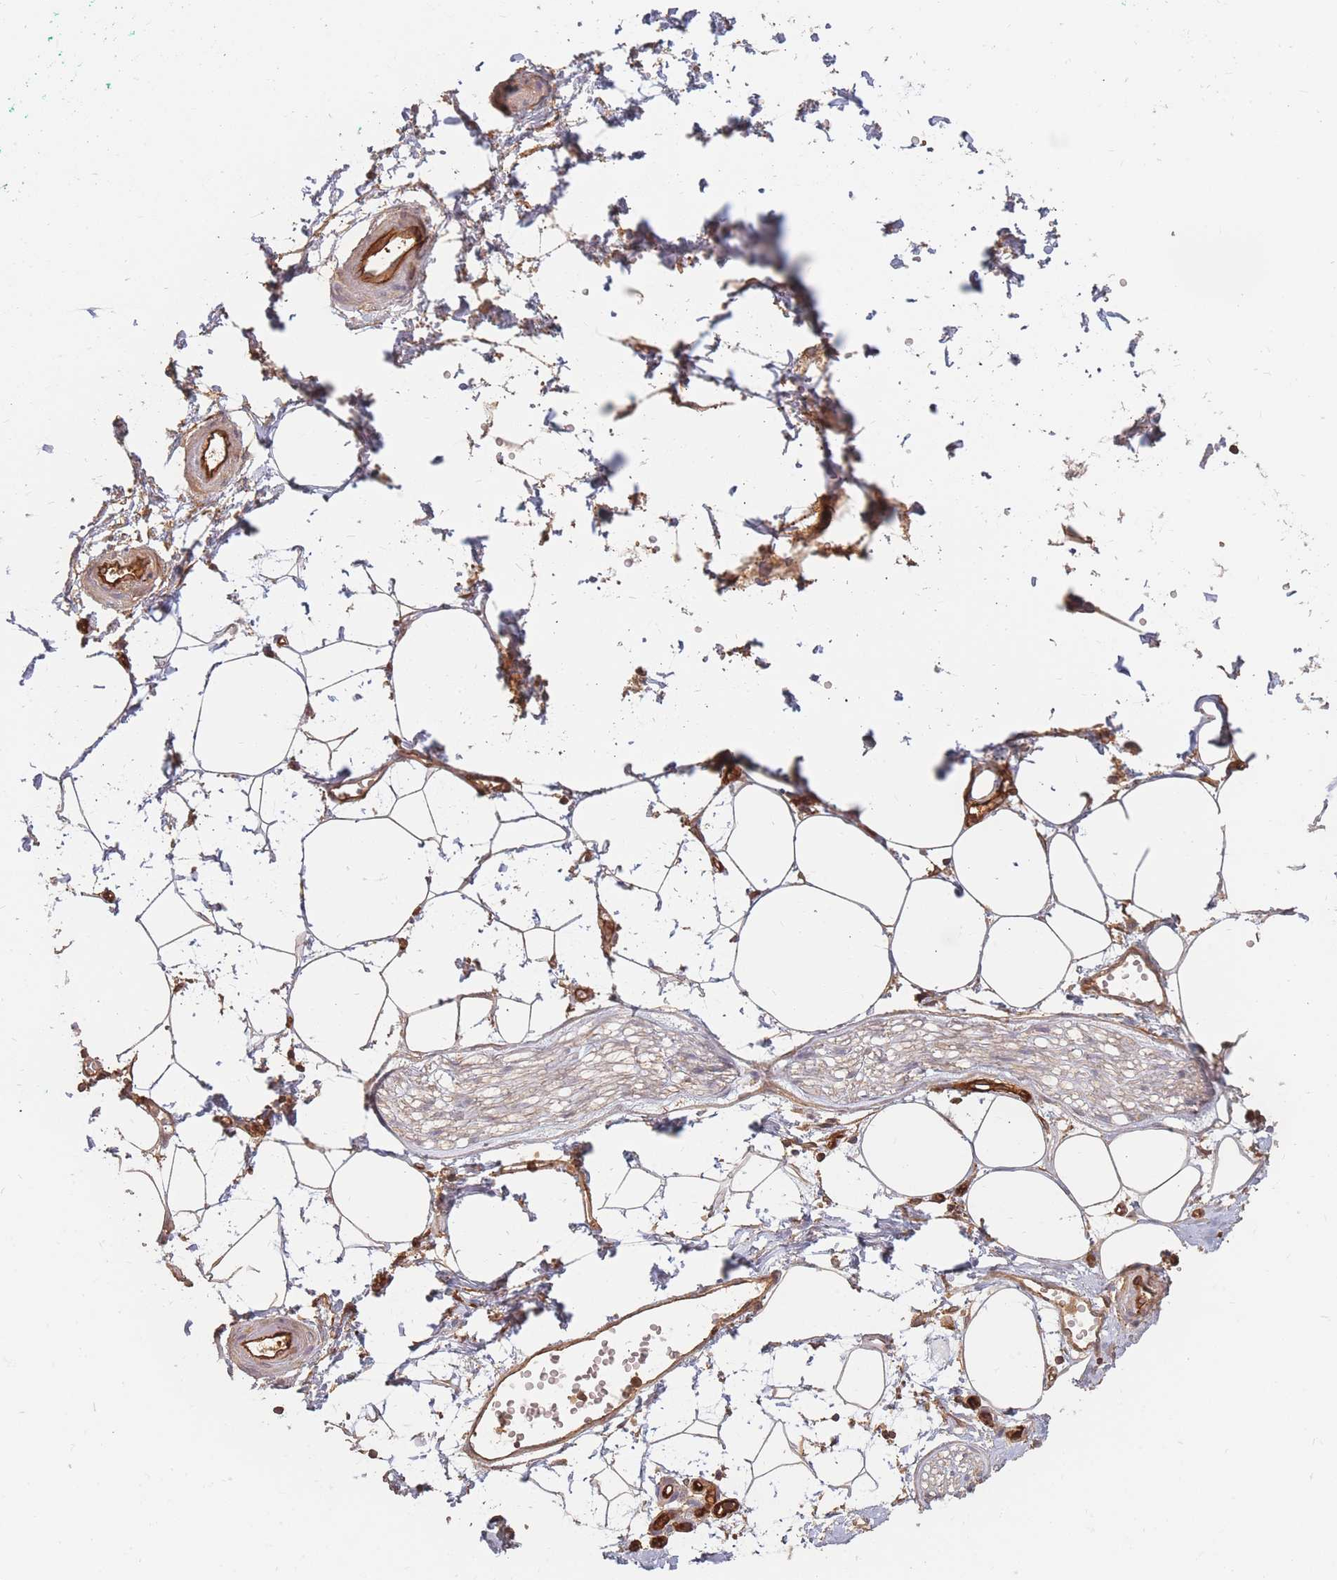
{"staining": {"intensity": "moderate", "quantity": ">75%", "location": "cytoplasmic/membranous"}, "tissue": "adipose tissue", "cell_type": "Adipocytes", "image_type": "normal", "snomed": [{"axis": "morphology", "description": "Normal tissue, NOS"}, {"axis": "topography", "description": "Prostate"}, {"axis": "topography", "description": "Peripheral nerve tissue"}], "caption": "This micrograph reveals benign adipose tissue stained with immunohistochemistry (IHC) to label a protein in brown. The cytoplasmic/membranous of adipocytes show moderate positivity for the protein. Nuclei are counter-stained blue.", "gene": "PLS3", "patient": {"sex": "male", "age": 55}}